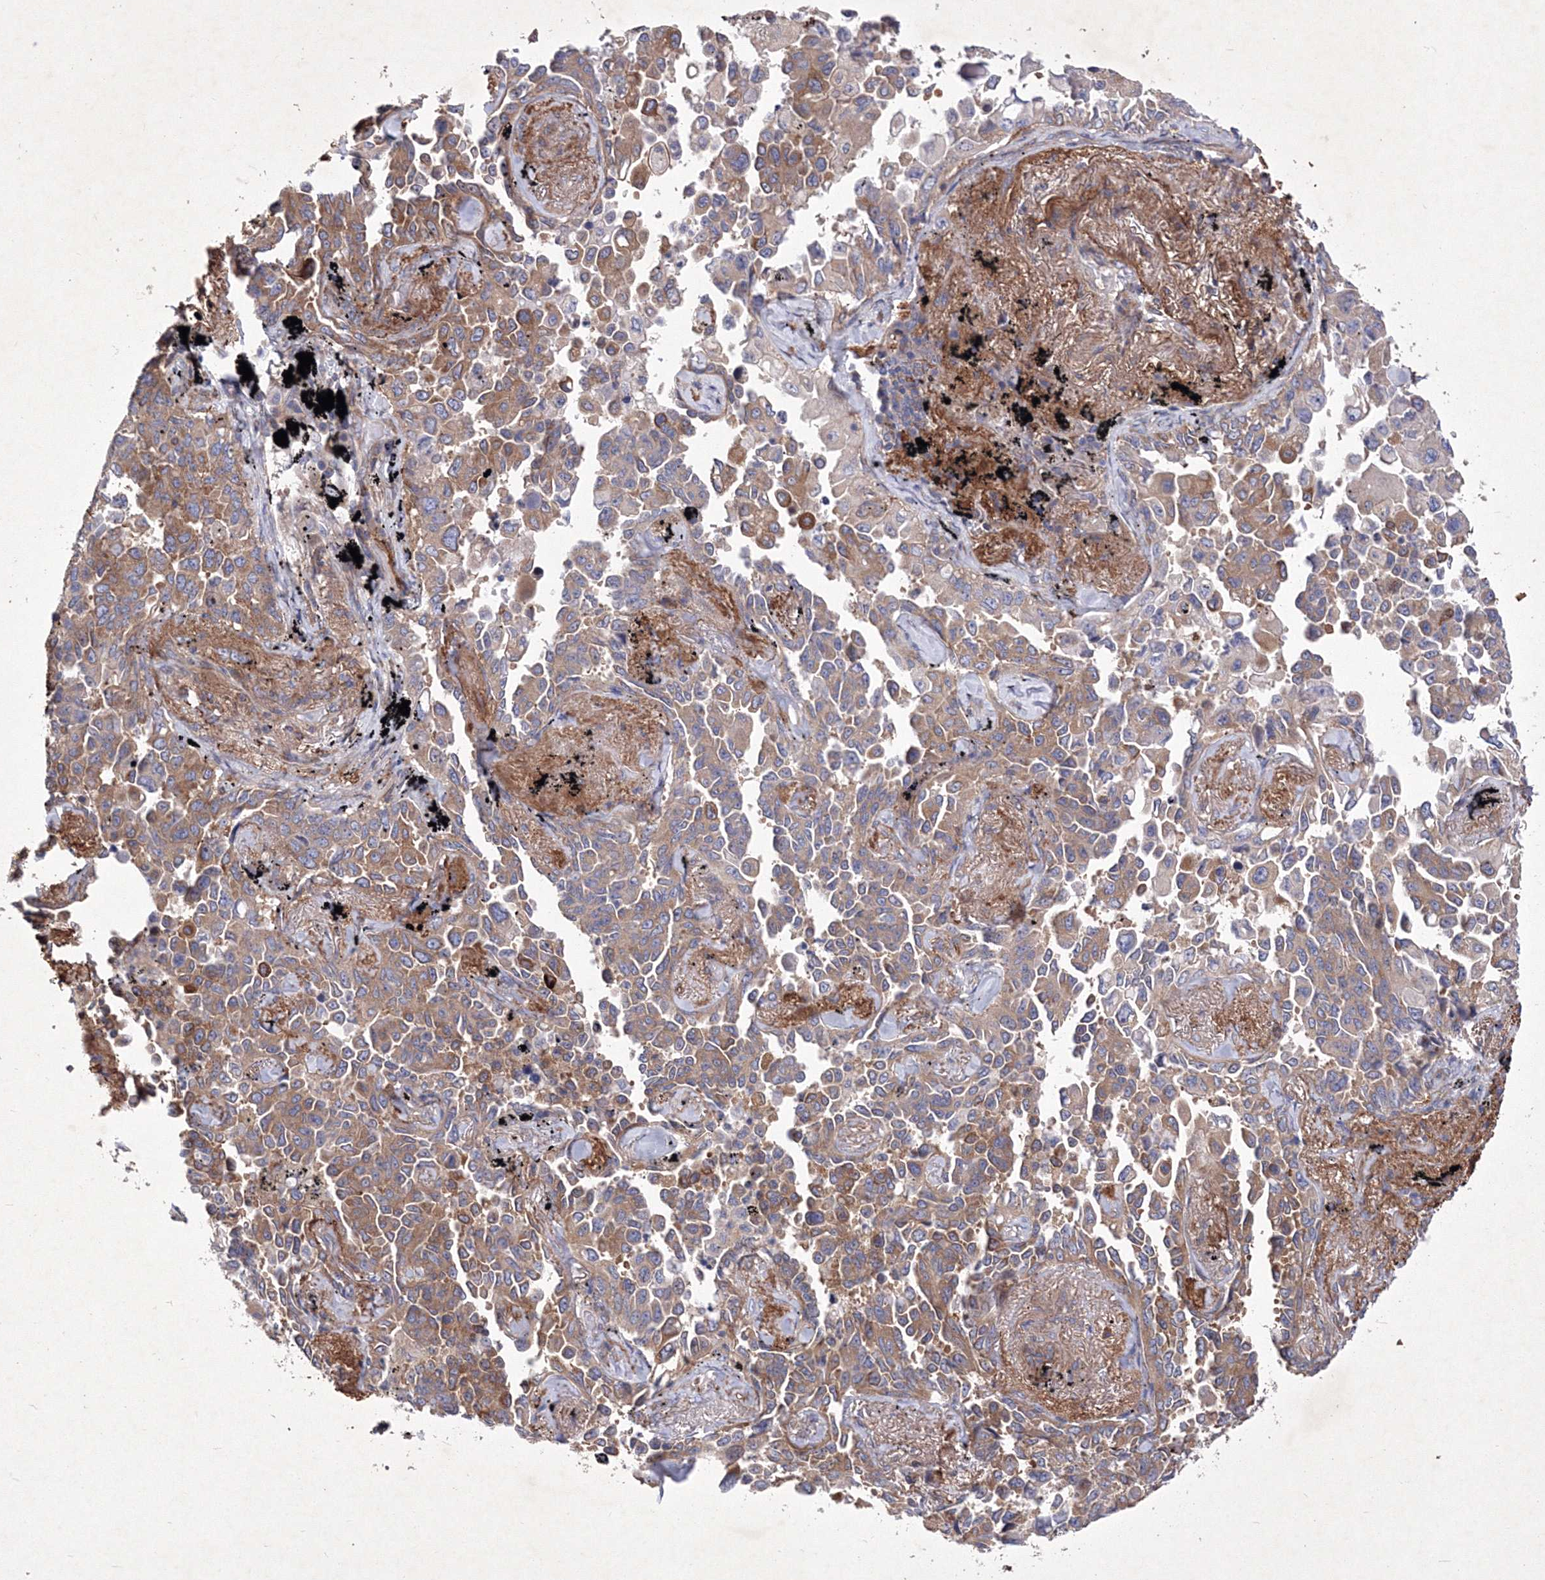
{"staining": {"intensity": "moderate", "quantity": ">75%", "location": "cytoplasmic/membranous"}, "tissue": "lung cancer", "cell_type": "Tumor cells", "image_type": "cancer", "snomed": [{"axis": "morphology", "description": "Adenocarcinoma, NOS"}, {"axis": "topography", "description": "Lung"}], "caption": "Lung adenocarcinoma stained with a brown dye reveals moderate cytoplasmic/membranous positive positivity in approximately >75% of tumor cells.", "gene": "SNX18", "patient": {"sex": "female", "age": 67}}